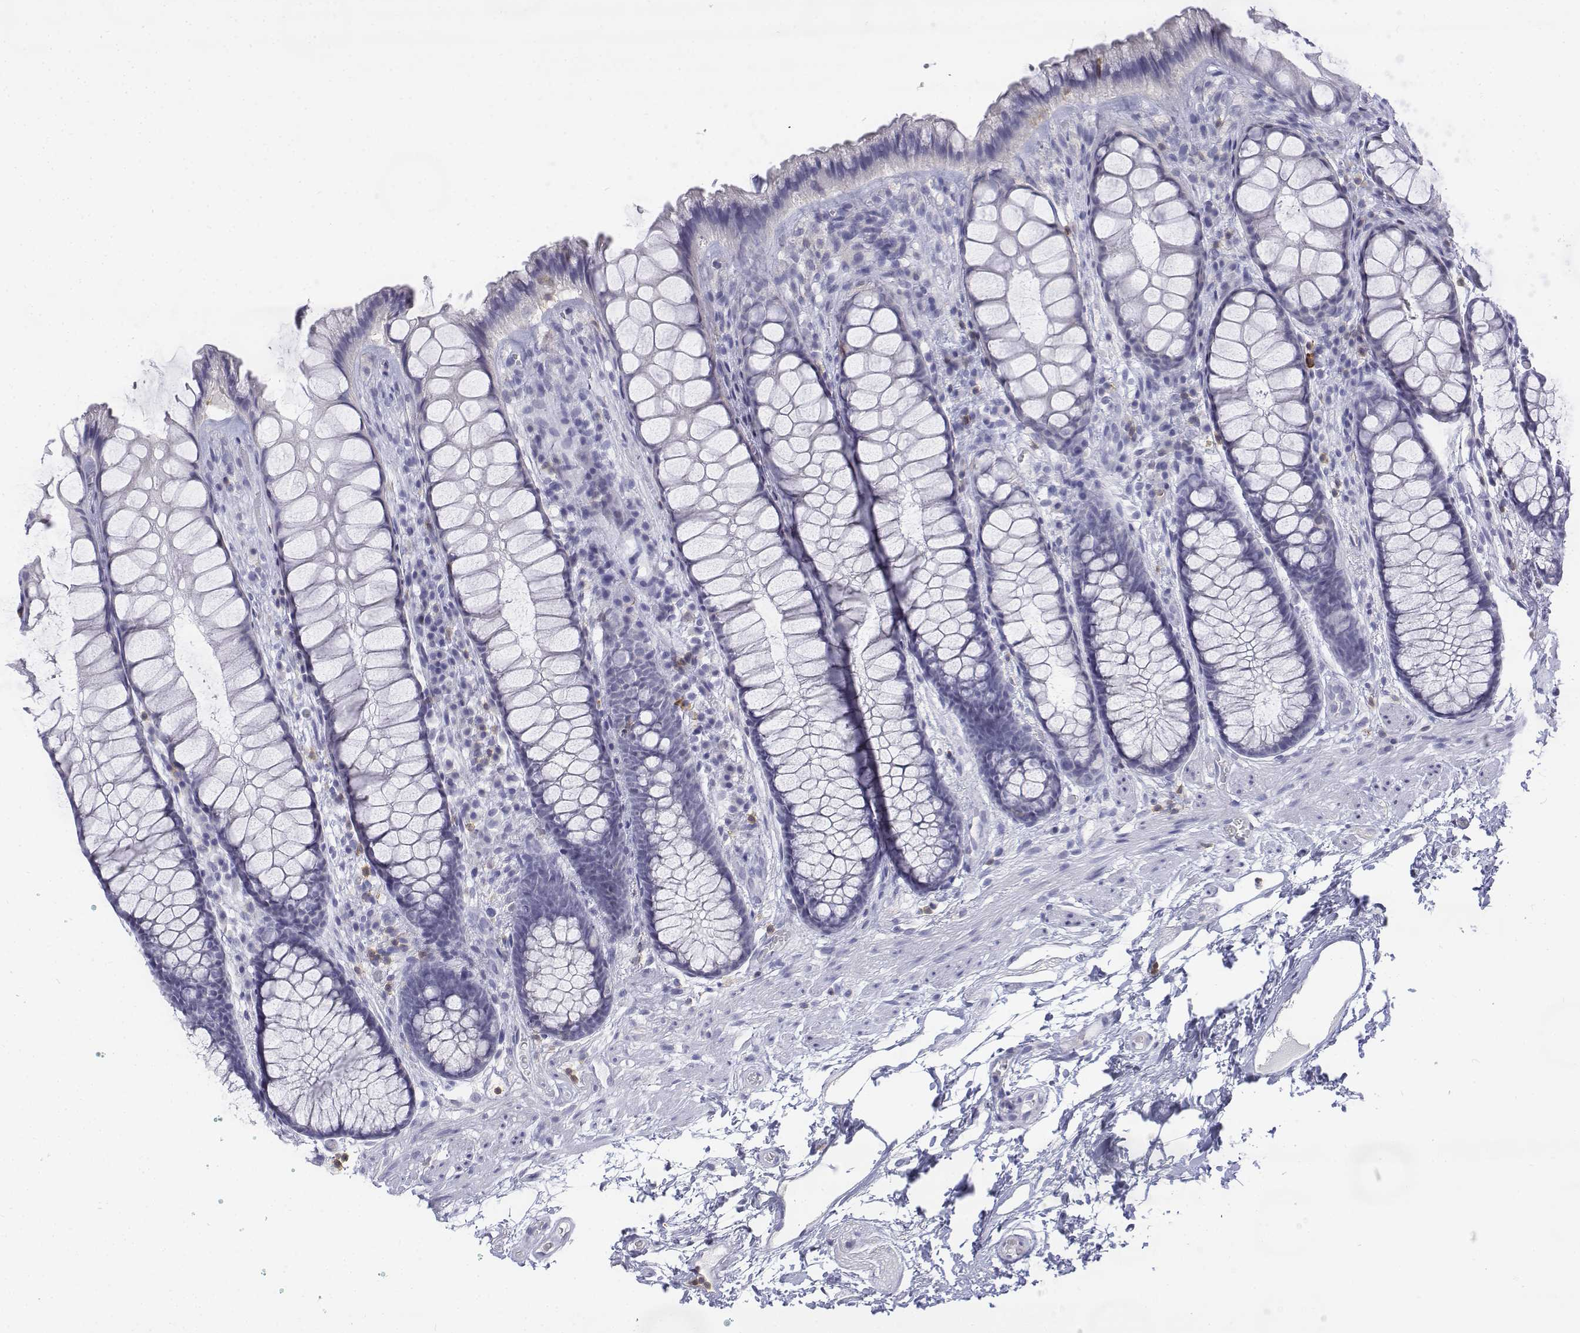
{"staining": {"intensity": "negative", "quantity": "none", "location": "none"}, "tissue": "rectum", "cell_type": "Glandular cells", "image_type": "normal", "snomed": [{"axis": "morphology", "description": "Normal tissue, NOS"}, {"axis": "topography", "description": "Rectum"}], "caption": "Immunohistochemistry photomicrograph of benign human rectum stained for a protein (brown), which reveals no positivity in glandular cells. (Immunohistochemistry (ihc), brightfield microscopy, high magnification).", "gene": "CD3E", "patient": {"sex": "female", "age": 62}}